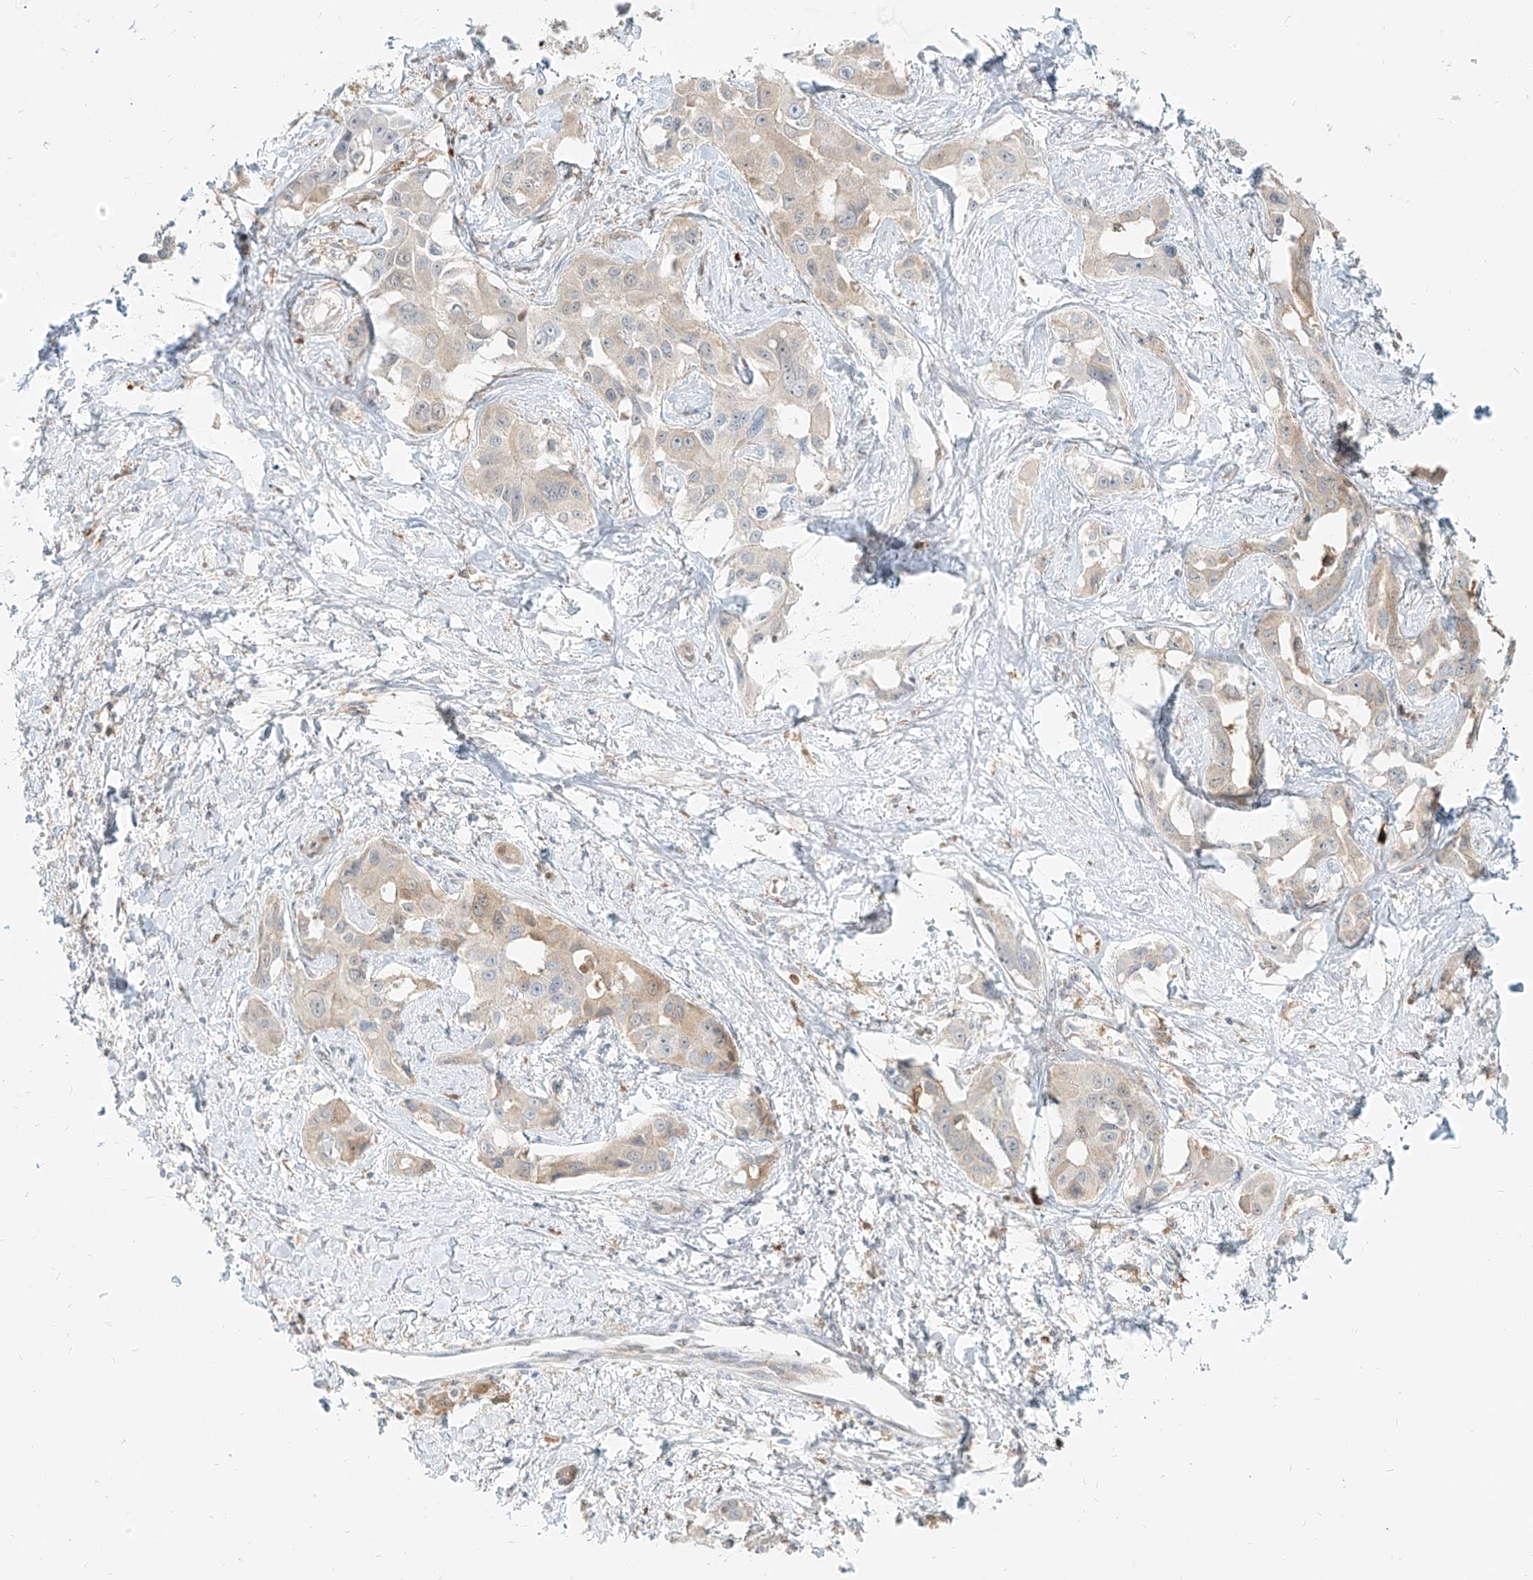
{"staining": {"intensity": "weak", "quantity": "<25%", "location": "cytoplasmic/membranous"}, "tissue": "liver cancer", "cell_type": "Tumor cells", "image_type": "cancer", "snomed": [{"axis": "morphology", "description": "Cholangiocarcinoma"}, {"axis": "topography", "description": "Liver"}], "caption": "Tumor cells show no significant protein expression in liver cancer.", "gene": "PGD", "patient": {"sex": "male", "age": 59}}